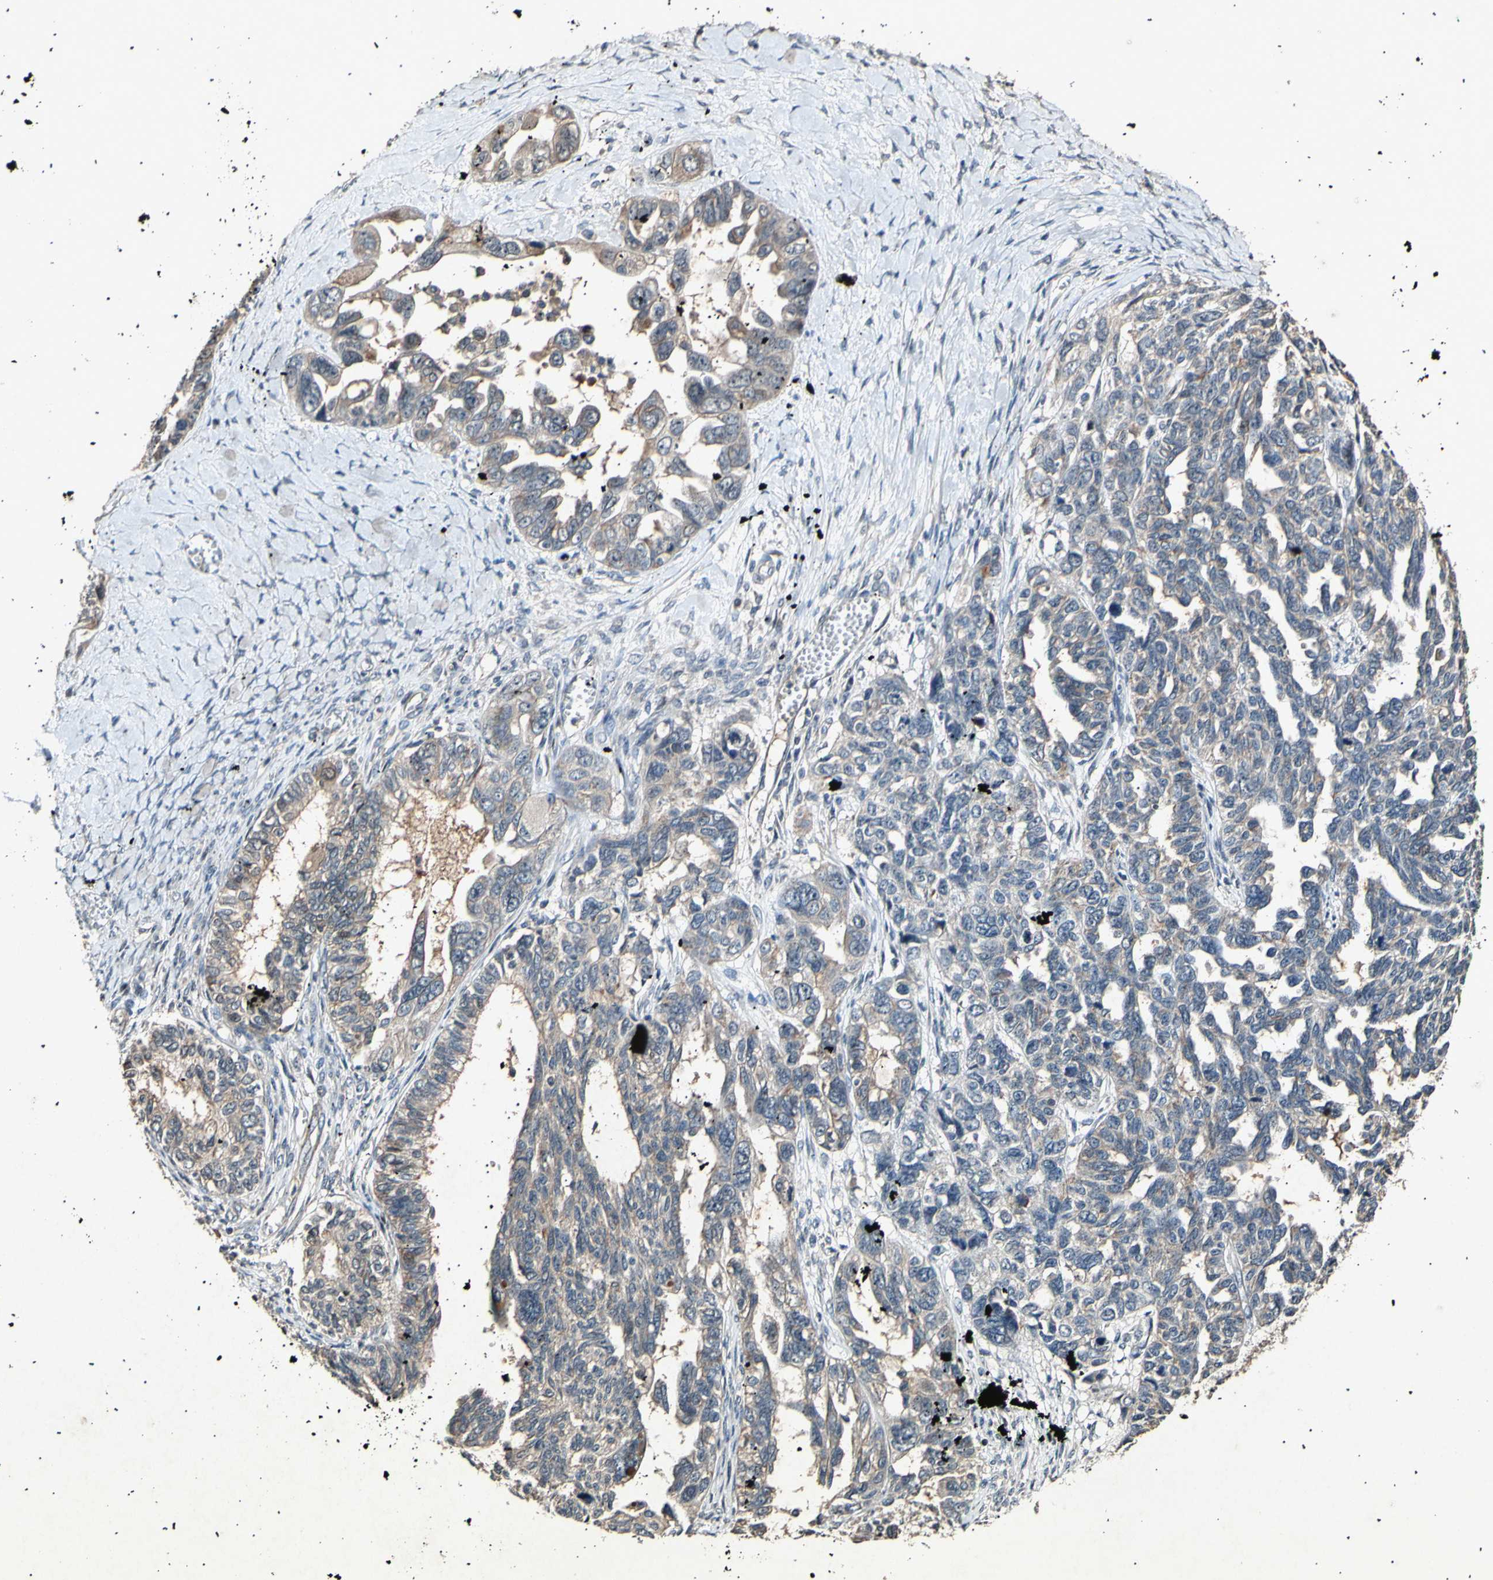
{"staining": {"intensity": "weak", "quantity": "<25%", "location": "cytoplasmic/membranous"}, "tissue": "ovarian cancer", "cell_type": "Tumor cells", "image_type": "cancer", "snomed": [{"axis": "morphology", "description": "Cystadenocarcinoma, serous, NOS"}, {"axis": "topography", "description": "Ovary"}], "caption": "Serous cystadenocarcinoma (ovarian) was stained to show a protein in brown. There is no significant positivity in tumor cells.", "gene": "ADCY3", "patient": {"sex": "female", "age": 79}}